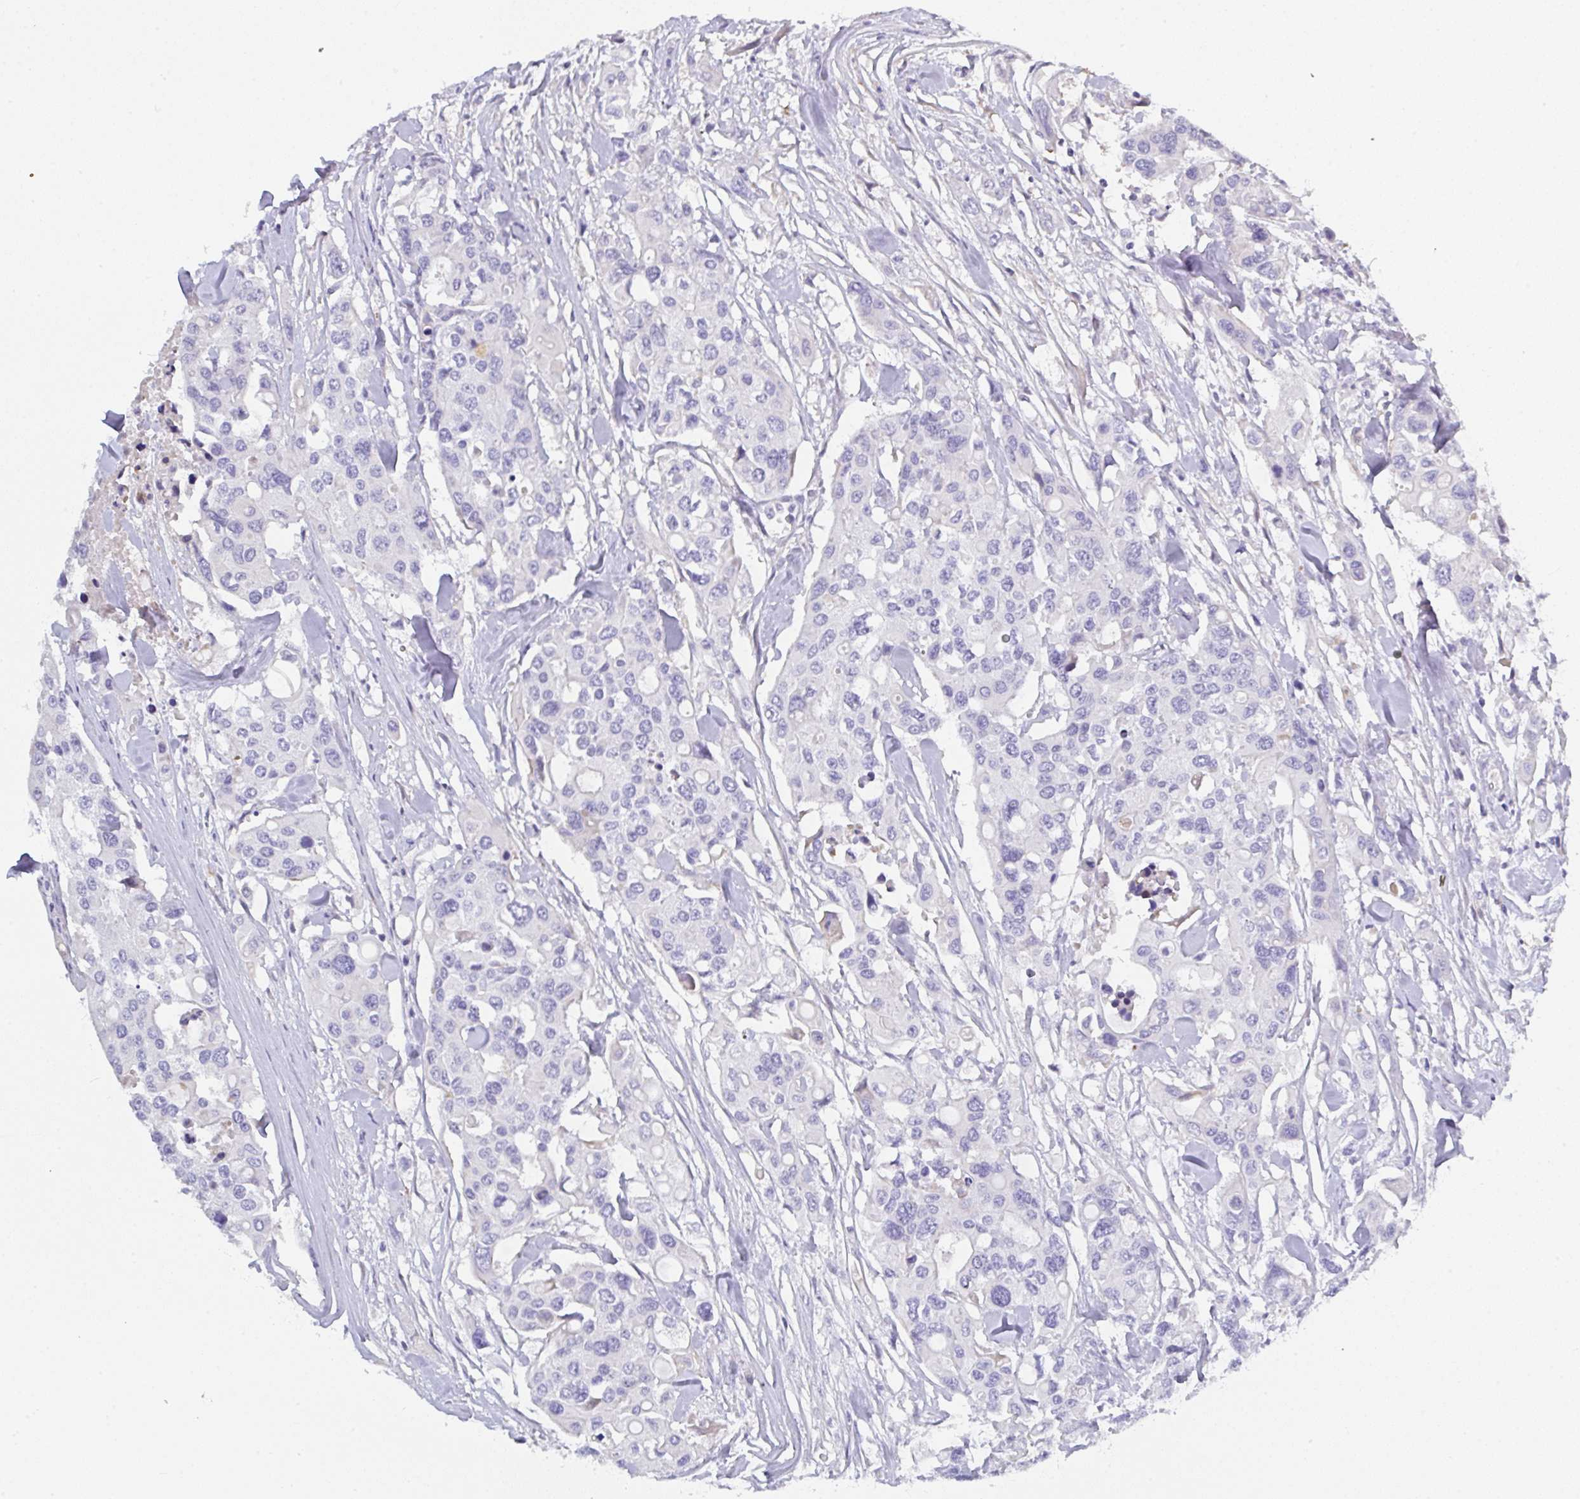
{"staining": {"intensity": "negative", "quantity": "none", "location": "none"}, "tissue": "colorectal cancer", "cell_type": "Tumor cells", "image_type": "cancer", "snomed": [{"axis": "morphology", "description": "Adenocarcinoma, NOS"}, {"axis": "topography", "description": "Colon"}], "caption": "A histopathology image of adenocarcinoma (colorectal) stained for a protein demonstrates no brown staining in tumor cells.", "gene": "FBXO47", "patient": {"sex": "male", "age": 77}}